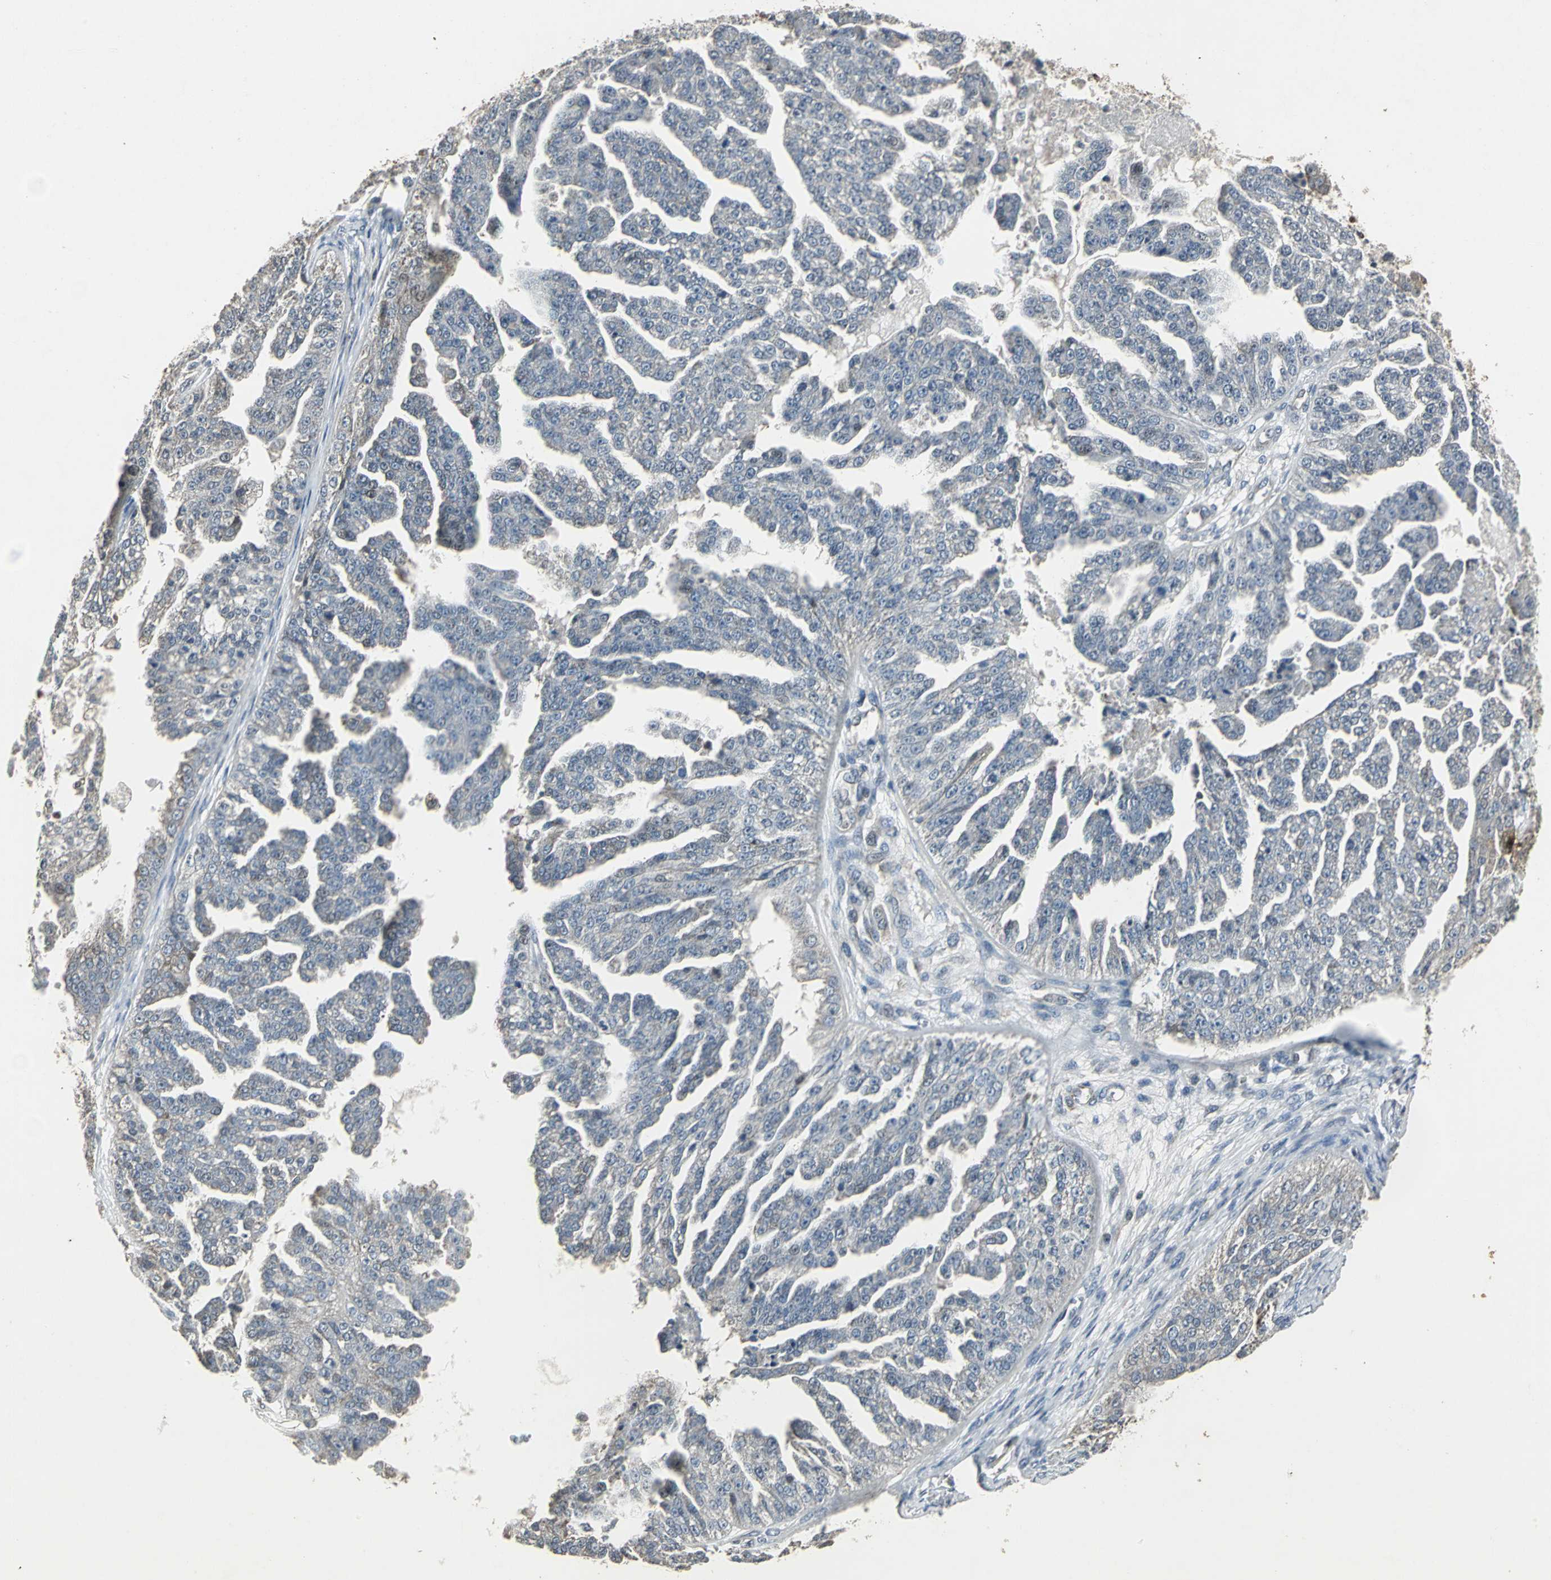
{"staining": {"intensity": "weak", "quantity": "25%-75%", "location": "cytoplasmic/membranous"}, "tissue": "ovarian cancer", "cell_type": "Tumor cells", "image_type": "cancer", "snomed": [{"axis": "morphology", "description": "Carcinoma, NOS"}, {"axis": "topography", "description": "Soft tissue"}, {"axis": "topography", "description": "Ovary"}], "caption": "IHC histopathology image of ovarian carcinoma stained for a protein (brown), which reveals low levels of weak cytoplasmic/membranous staining in about 25%-75% of tumor cells.", "gene": "DNAJB4", "patient": {"sex": "female", "age": 54}}